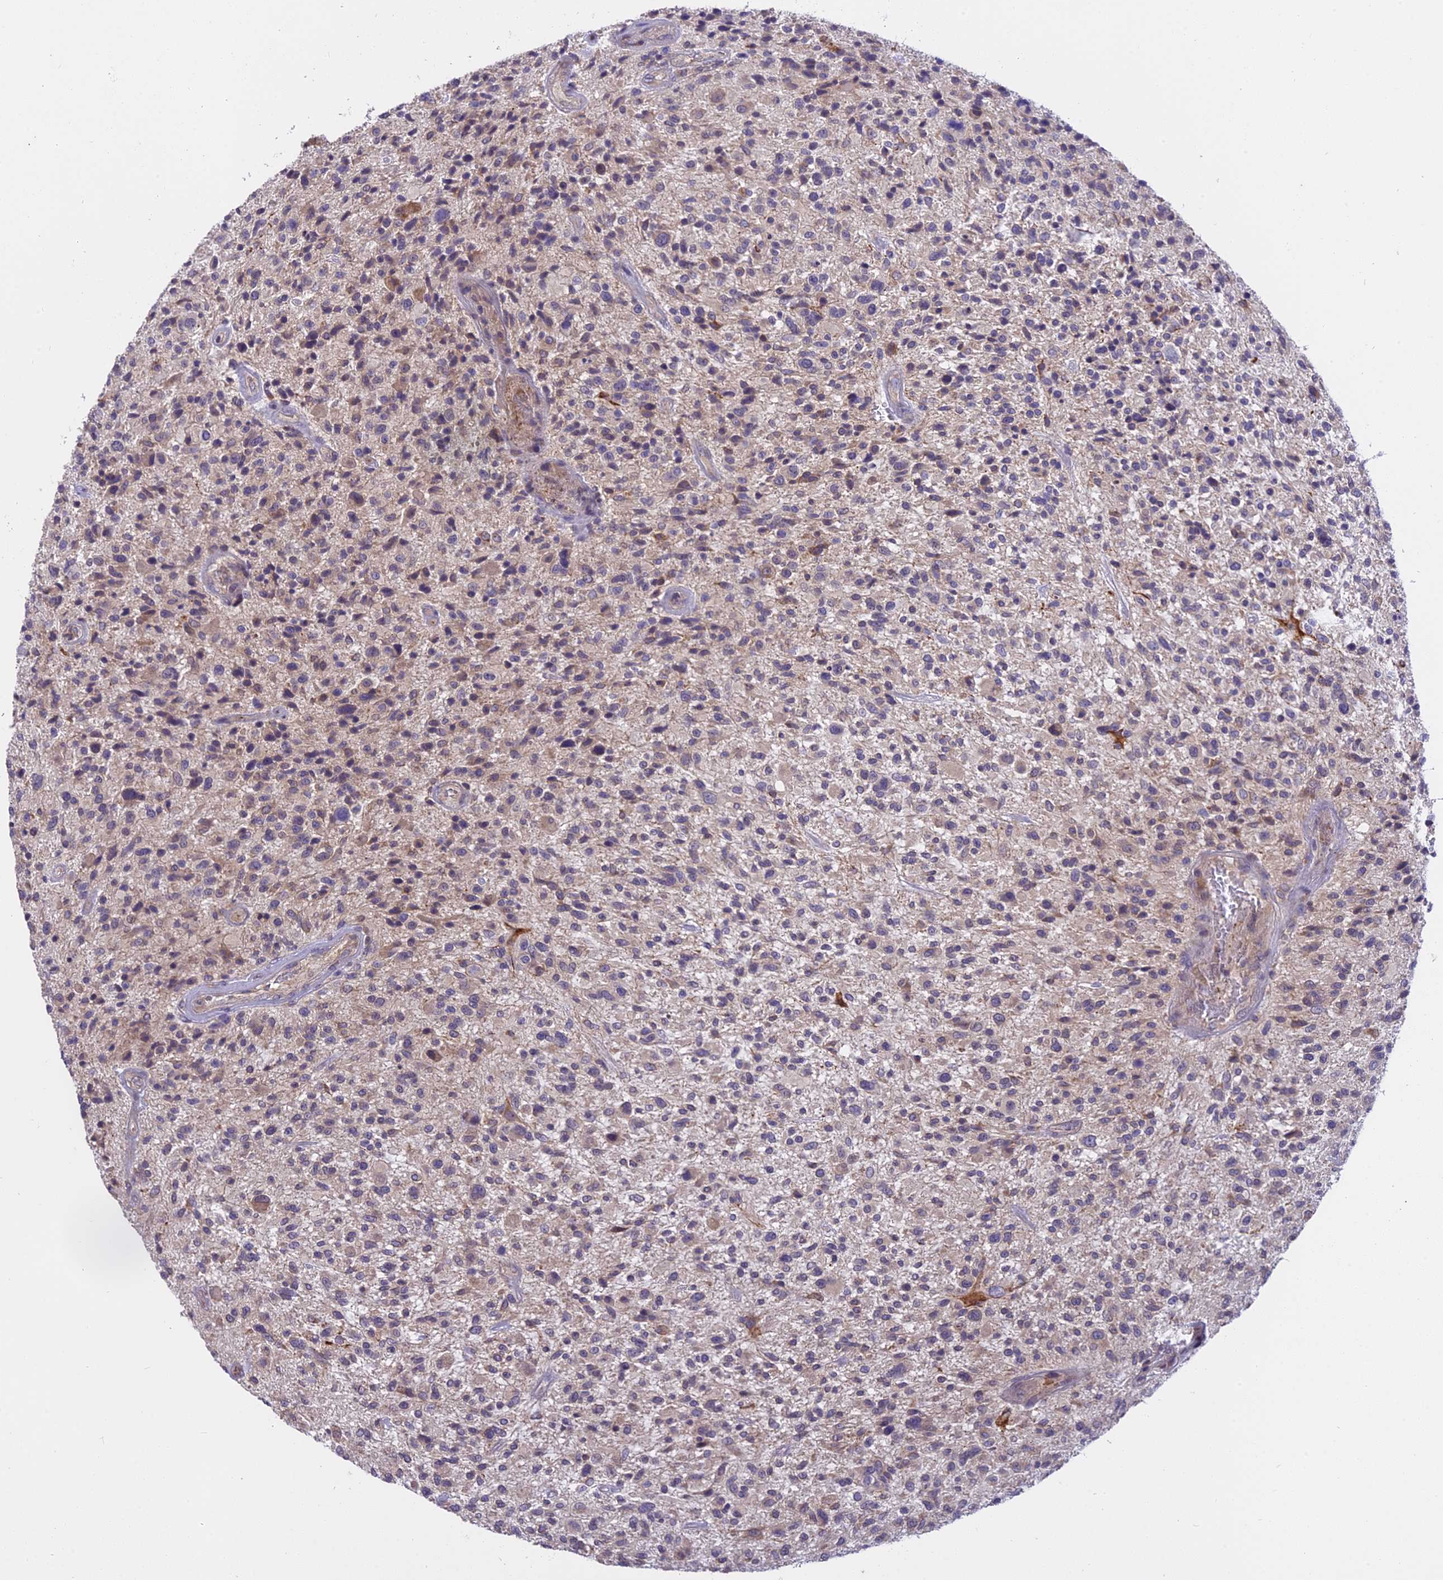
{"staining": {"intensity": "weak", "quantity": "<25%", "location": "cytoplasmic/membranous"}, "tissue": "glioma", "cell_type": "Tumor cells", "image_type": "cancer", "snomed": [{"axis": "morphology", "description": "Glioma, malignant, High grade"}, {"axis": "topography", "description": "Brain"}], "caption": "Immunohistochemical staining of human glioma displays no significant positivity in tumor cells.", "gene": "MEMO1", "patient": {"sex": "male", "age": 47}}